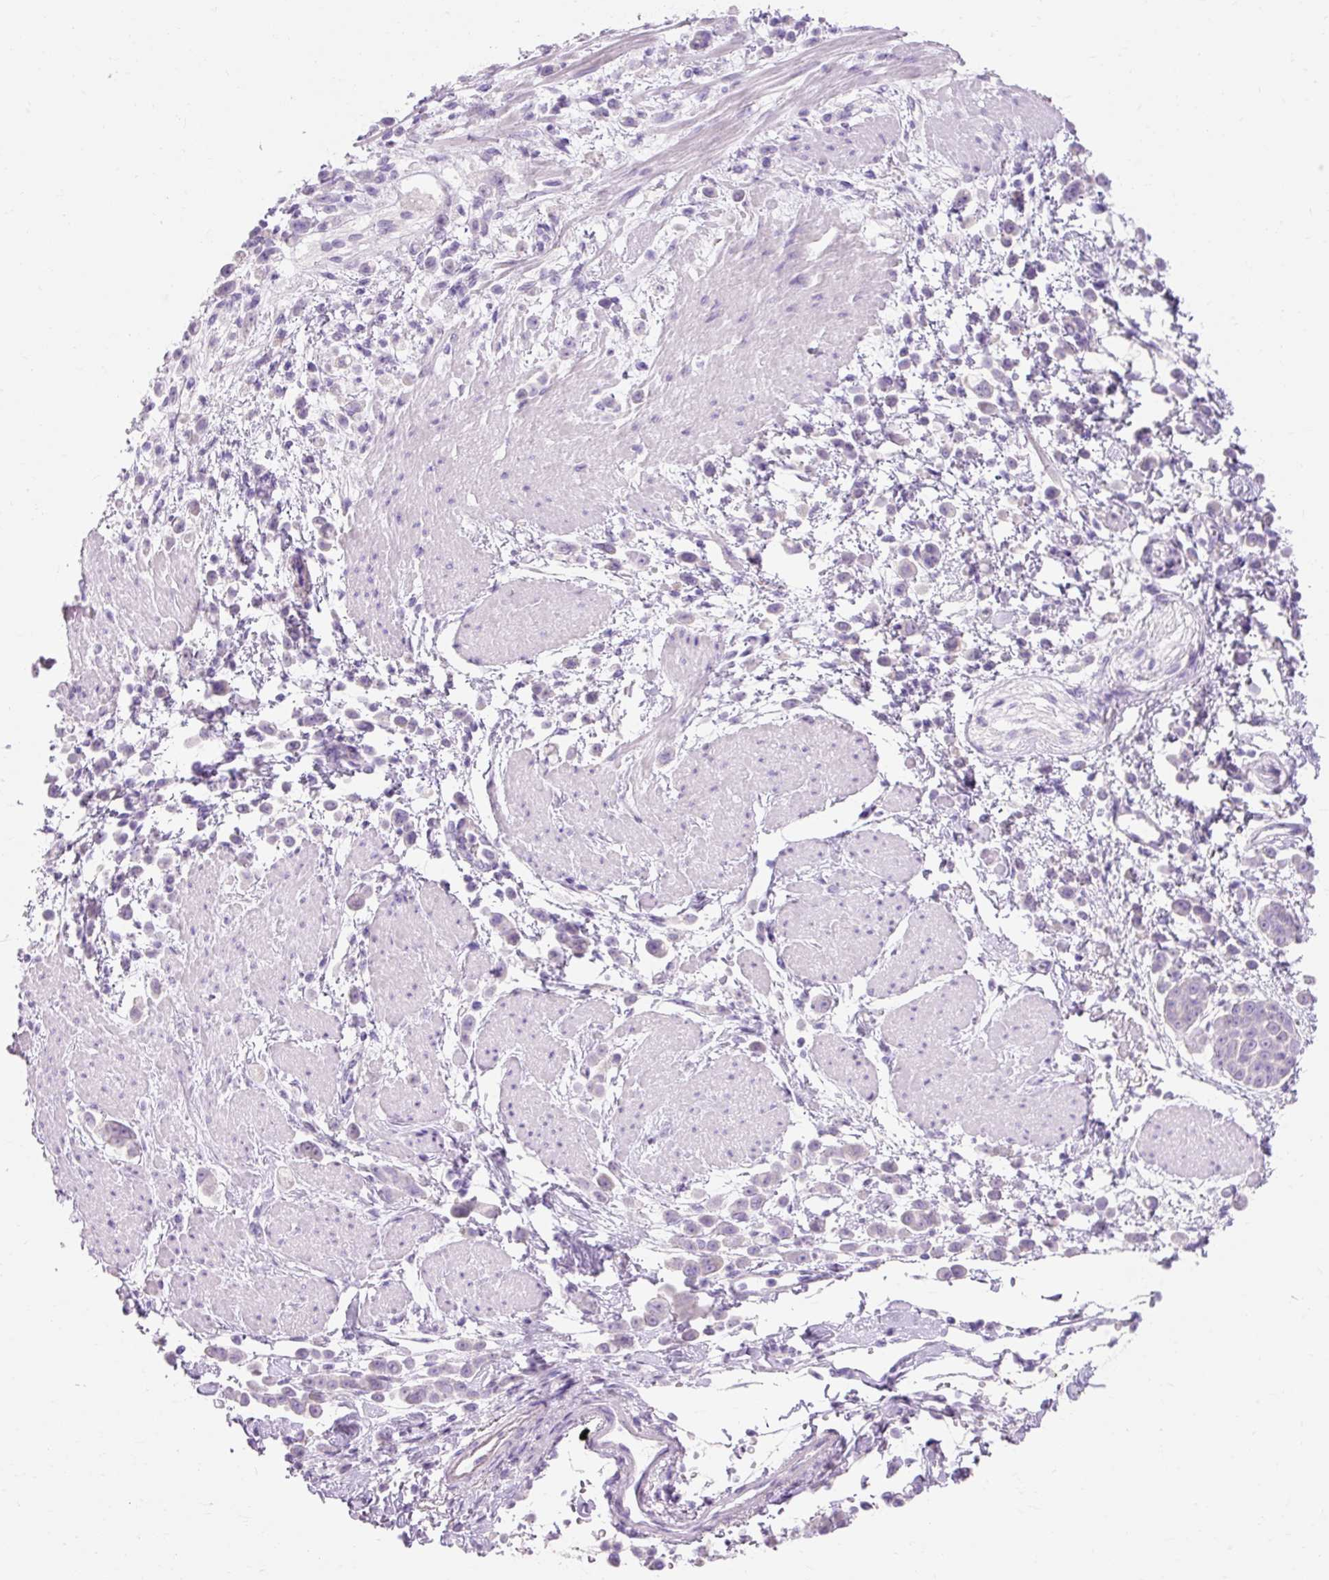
{"staining": {"intensity": "negative", "quantity": "none", "location": "none"}, "tissue": "pancreatic cancer", "cell_type": "Tumor cells", "image_type": "cancer", "snomed": [{"axis": "morphology", "description": "Normal tissue, NOS"}, {"axis": "morphology", "description": "Adenocarcinoma, NOS"}, {"axis": "topography", "description": "Pancreas"}], "caption": "Immunohistochemistry (IHC) photomicrograph of human adenocarcinoma (pancreatic) stained for a protein (brown), which exhibits no staining in tumor cells. (Stains: DAB (3,3'-diaminobenzidine) immunohistochemistry (IHC) with hematoxylin counter stain, Microscopy: brightfield microscopy at high magnification).", "gene": "TMEM213", "patient": {"sex": "female", "age": 64}}